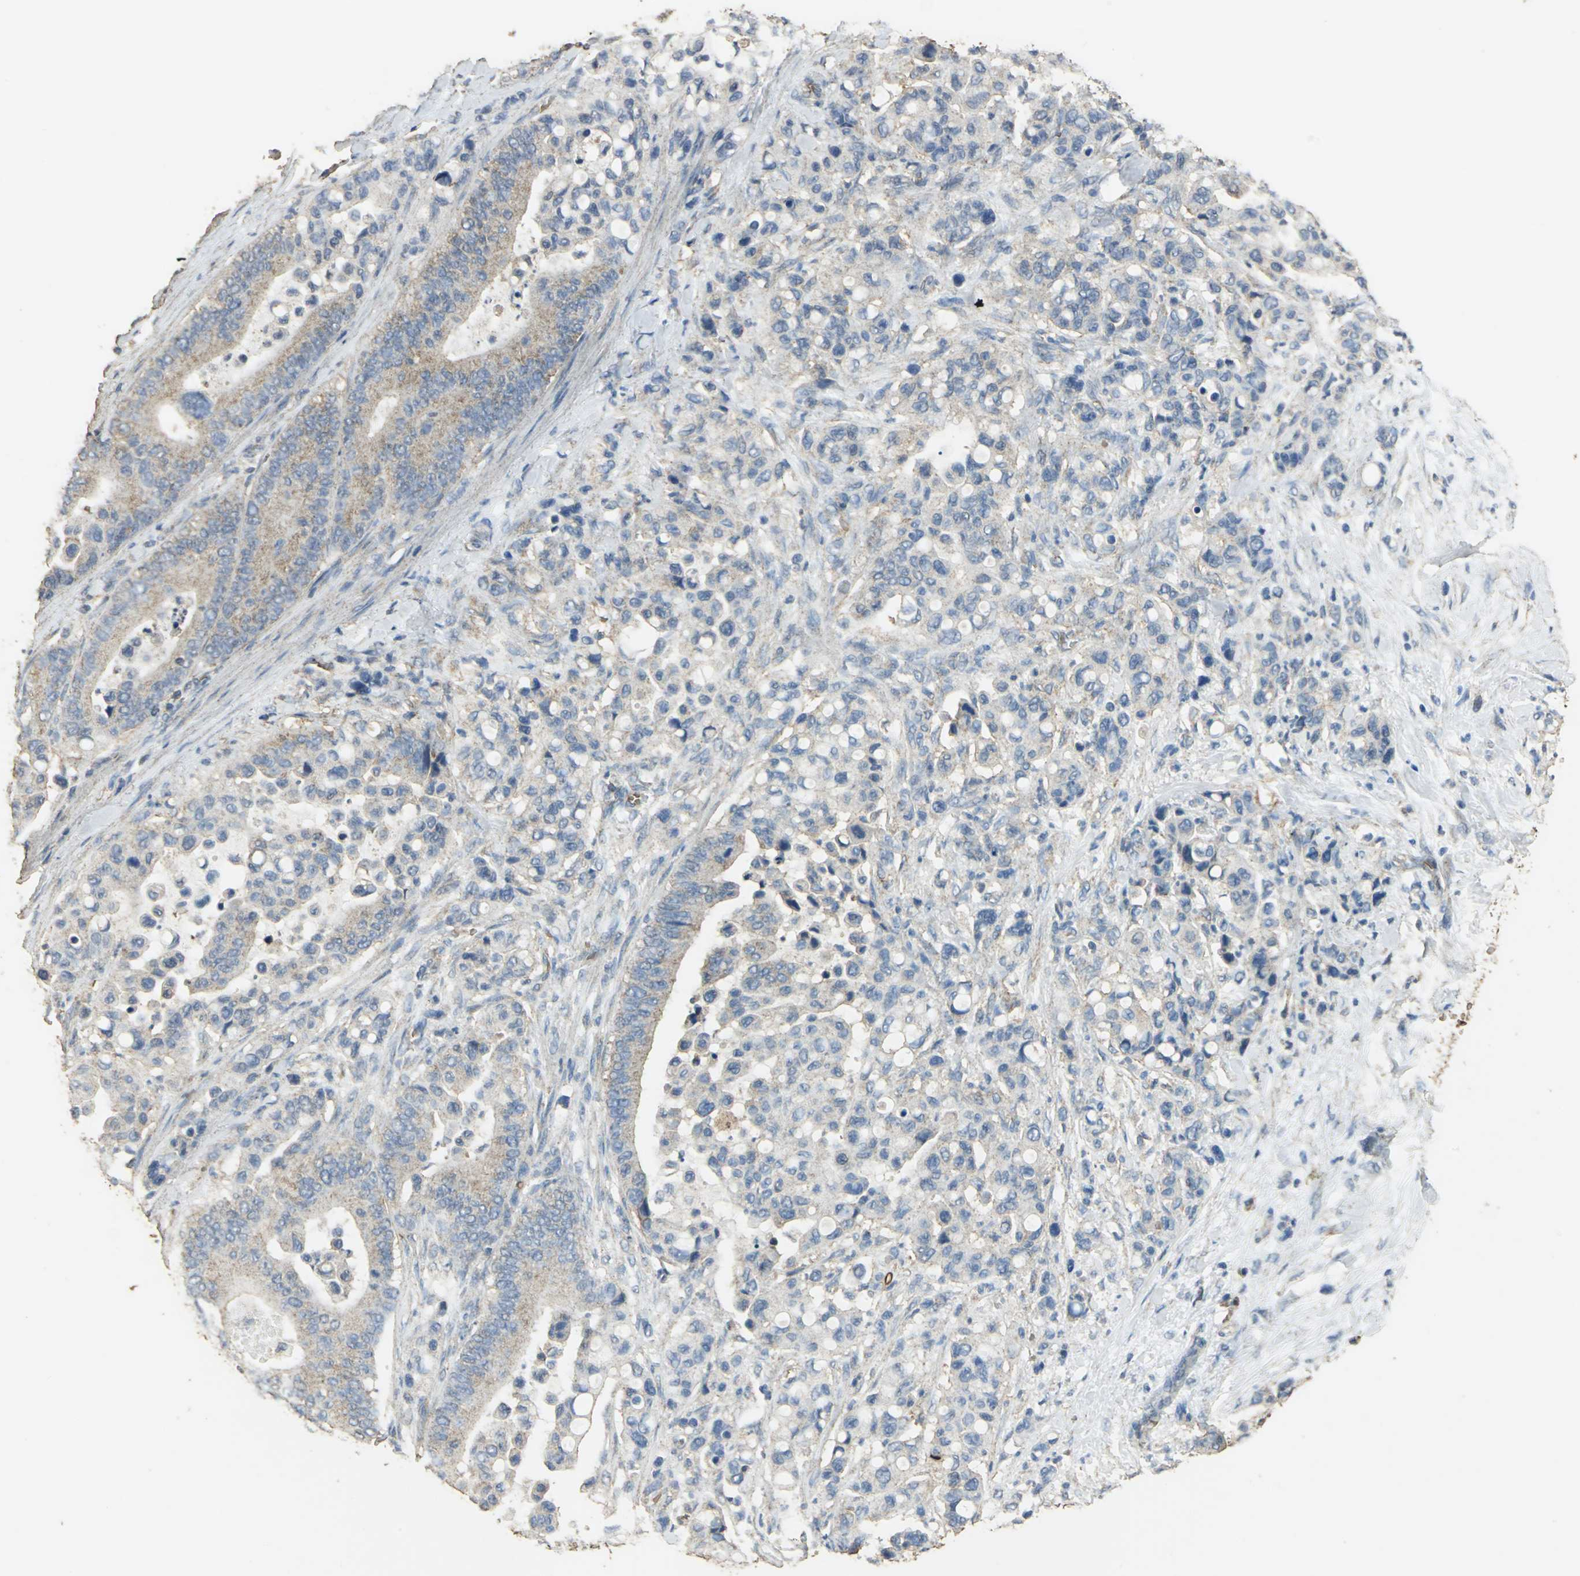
{"staining": {"intensity": "weak", "quantity": ">75%", "location": "cytoplasmic/membranous"}, "tissue": "colorectal cancer", "cell_type": "Tumor cells", "image_type": "cancer", "snomed": [{"axis": "morphology", "description": "Normal tissue, NOS"}, {"axis": "morphology", "description": "Adenocarcinoma, NOS"}, {"axis": "topography", "description": "Colon"}], "caption": "Immunohistochemical staining of colorectal adenocarcinoma reveals low levels of weak cytoplasmic/membranous staining in approximately >75% of tumor cells.", "gene": "TRAPPC2", "patient": {"sex": "male", "age": 82}}